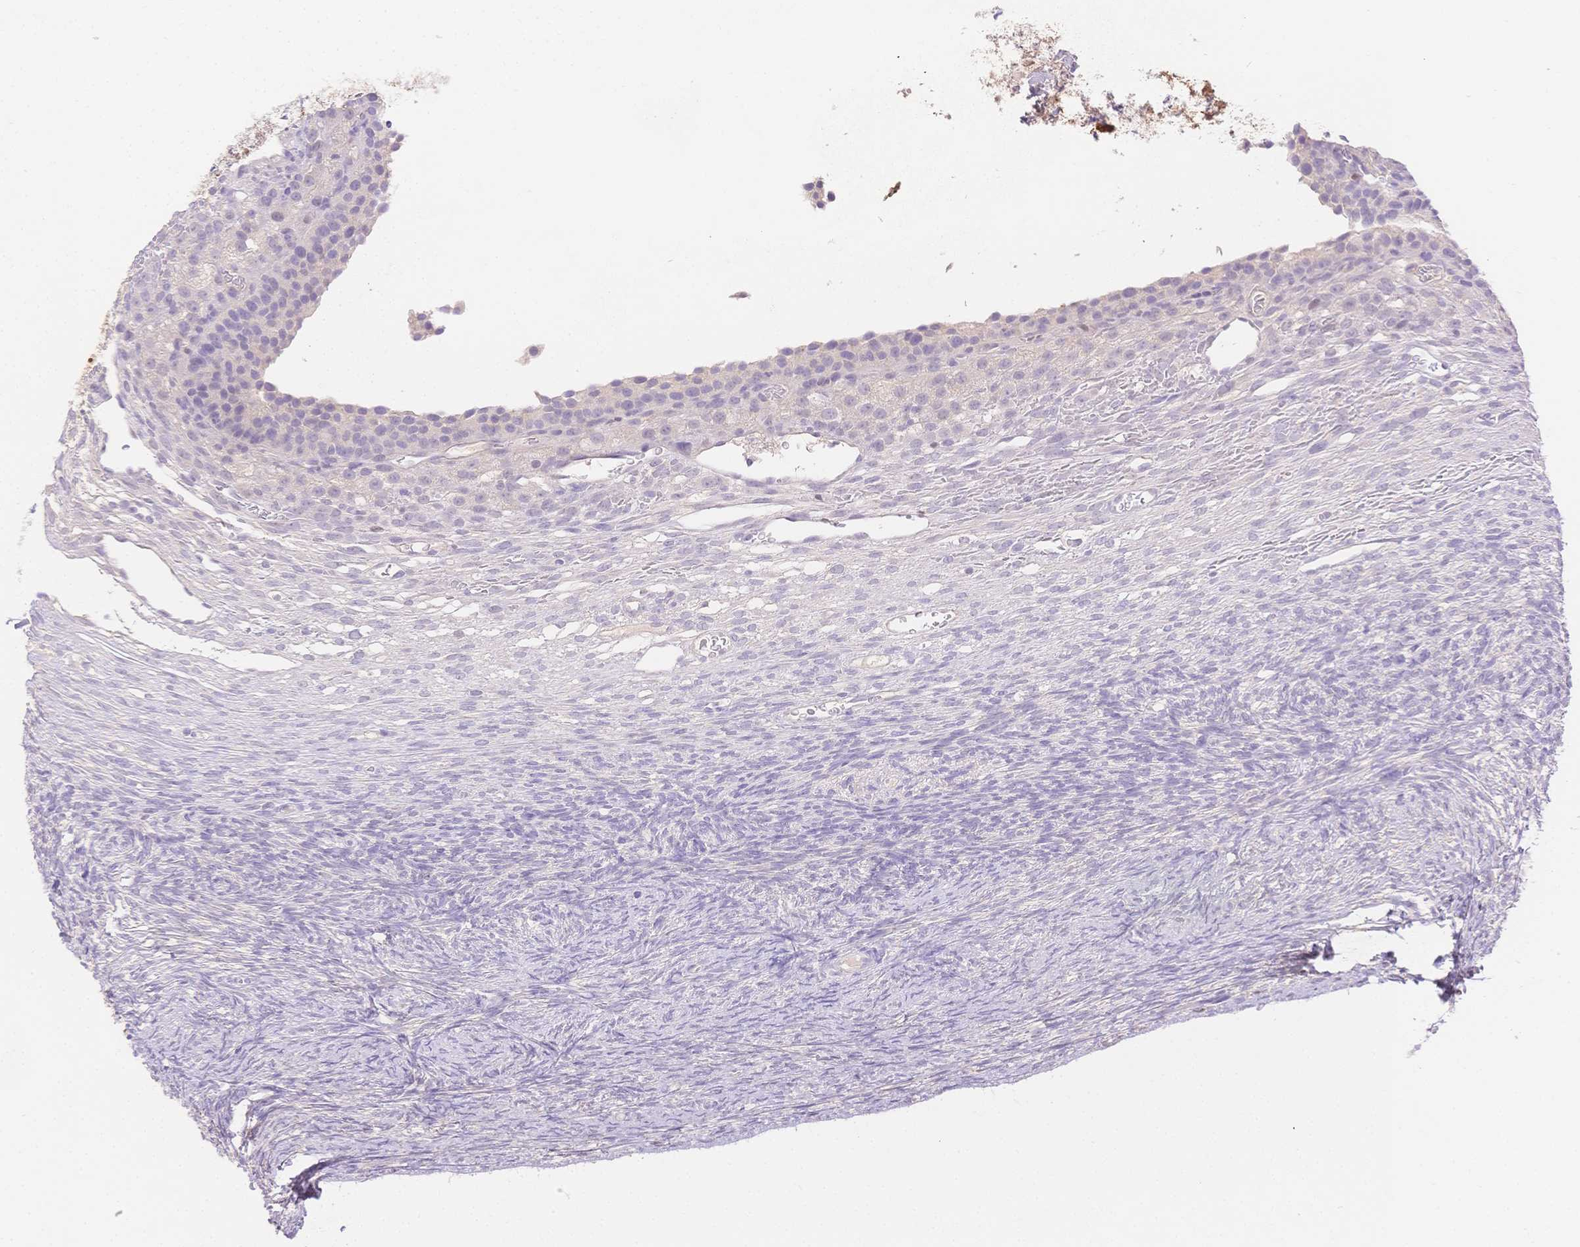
{"staining": {"intensity": "negative", "quantity": "none", "location": "none"}, "tissue": "ovary", "cell_type": "Follicle cells", "image_type": "normal", "snomed": [{"axis": "morphology", "description": "Normal tissue, NOS"}, {"axis": "topography", "description": "Ovary"}], "caption": "Human ovary stained for a protein using IHC reveals no staining in follicle cells.", "gene": "WDR54", "patient": {"sex": "female", "age": 34}}